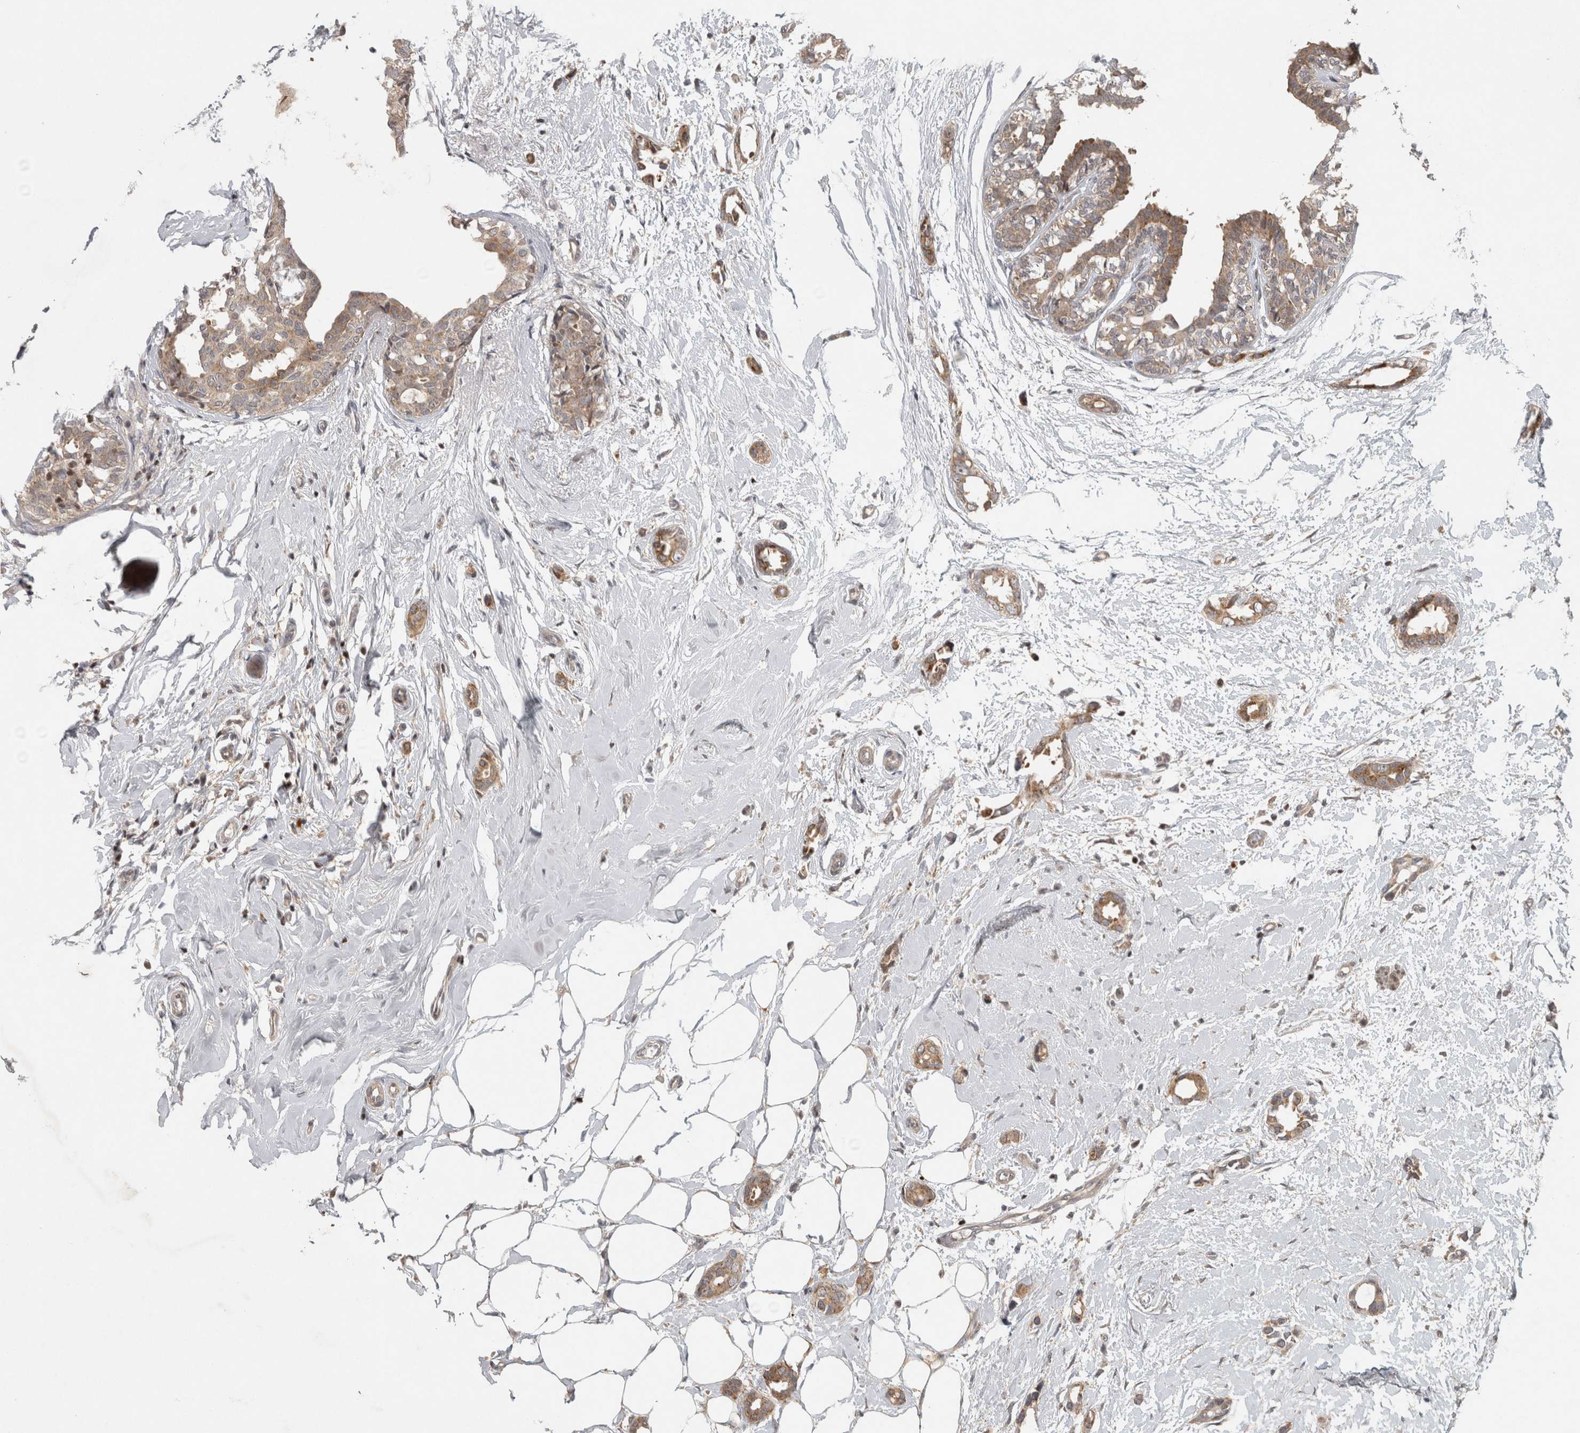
{"staining": {"intensity": "weak", "quantity": ">75%", "location": "cytoplasmic/membranous"}, "tissue": "breast cancer", "cell_type": "Tumor cells", "image_type": "cancer", "snomed": [{"axis": "morphology", "description": "Duct carcinoma"}, {"axis": "topography", "description": "Breast"}], "caption": "Protein expression by immunohistochemistry (IHC) reveals weak cytoplasmic/membranous positivity in approximately >75% of tumor cells in breast infiltrating ductal carcinoma.", "gene": "KDM8", "patient": {"sex": "female", "age": 55}}